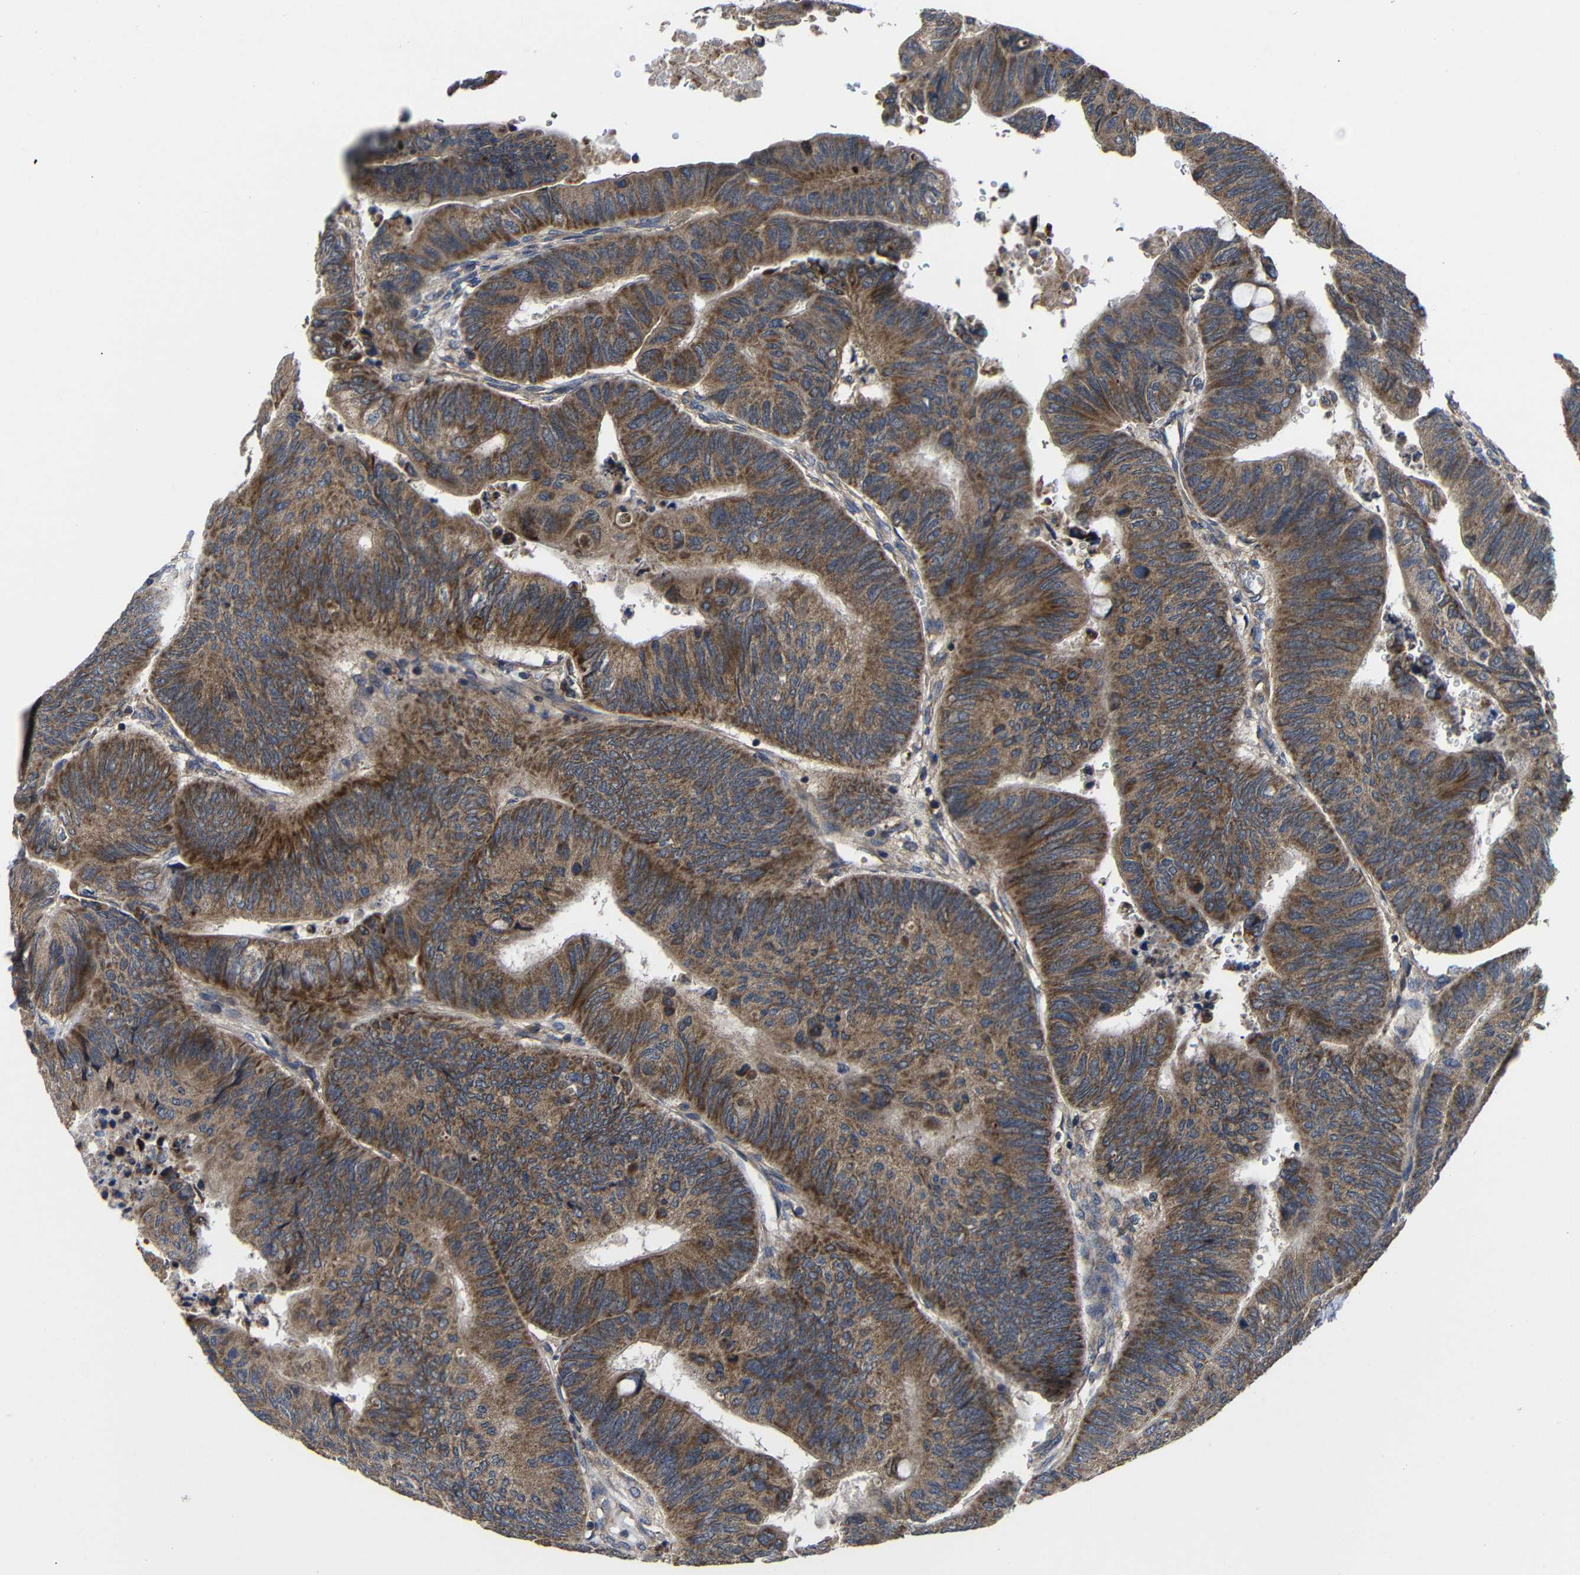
{"staining": {"intensity": "moderate", "quantity": ">75%", "location": "cytoplasmic/membranous"}, "tissue": "colorectal cancer", "cell_type": "Tumor cells", "image_type": "cancer", "snomed": [{"axis": "morphology", "description": "Normal tissue, NOS"}, {"axis": "morphology", "description": "Adenocarcinoma, NOS"}, {"axis": "topography", "description": "Rectum"}, {"axis": "topography", "description": "Peripheral nerve tissue"}], "caption": "Protein staining of colorectal adenocarcinoma tissue reveals moderate cytoplasmic/membranous positivity in approximately >75% of tumor cells.", "gene": "LPAR5", "patient": {"sex": "male", "age": 92}}